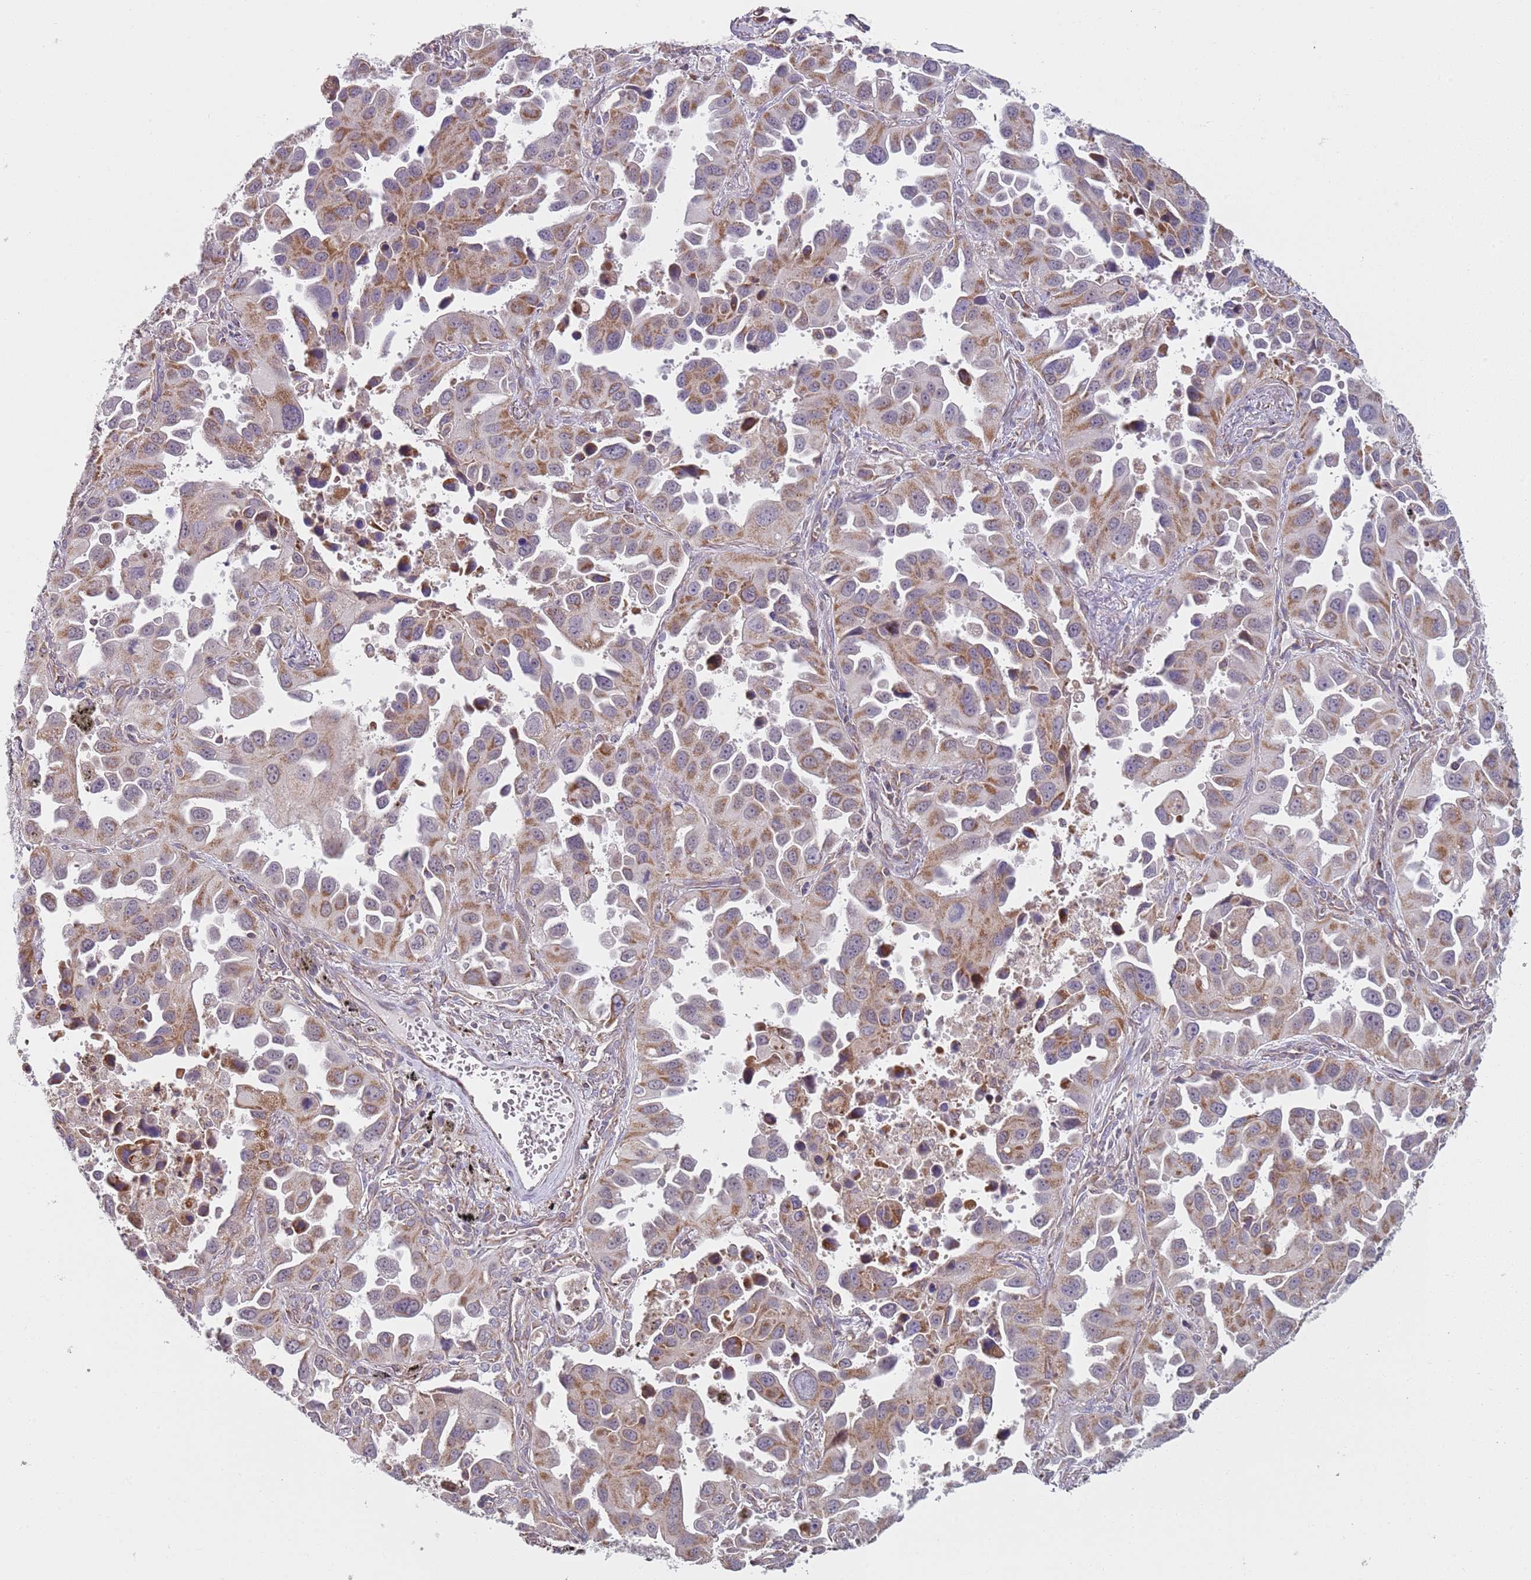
{"staining": {"intensity": "moderate", "quantity": ">75%", "location": "cytoplasmic/membranous"}, "tissue": "lung cancer", "cell_type": "Tumor cells", "image_type": "cancer", "snomed": [{"axis": "morphology", "description": "Adenocarcinoma, NOS"}, {"axis": "topography", "description": "Lung"}], "caption": "IHC staining of adenocarcinoma (lung), which displays medium levels of moderate cytoplasmic/membranous positivity in about >75% of tumor cells indicating moderate cytoplasmic/membranous protein expression. The staining was performed using DAB (3,3'-diaminobenzidine) (brown) for protein detection and nuclei were counterstained in hematoxylin (blue).", "gene": "GAS8", "patient": {"sex": "male", "age": 66}}